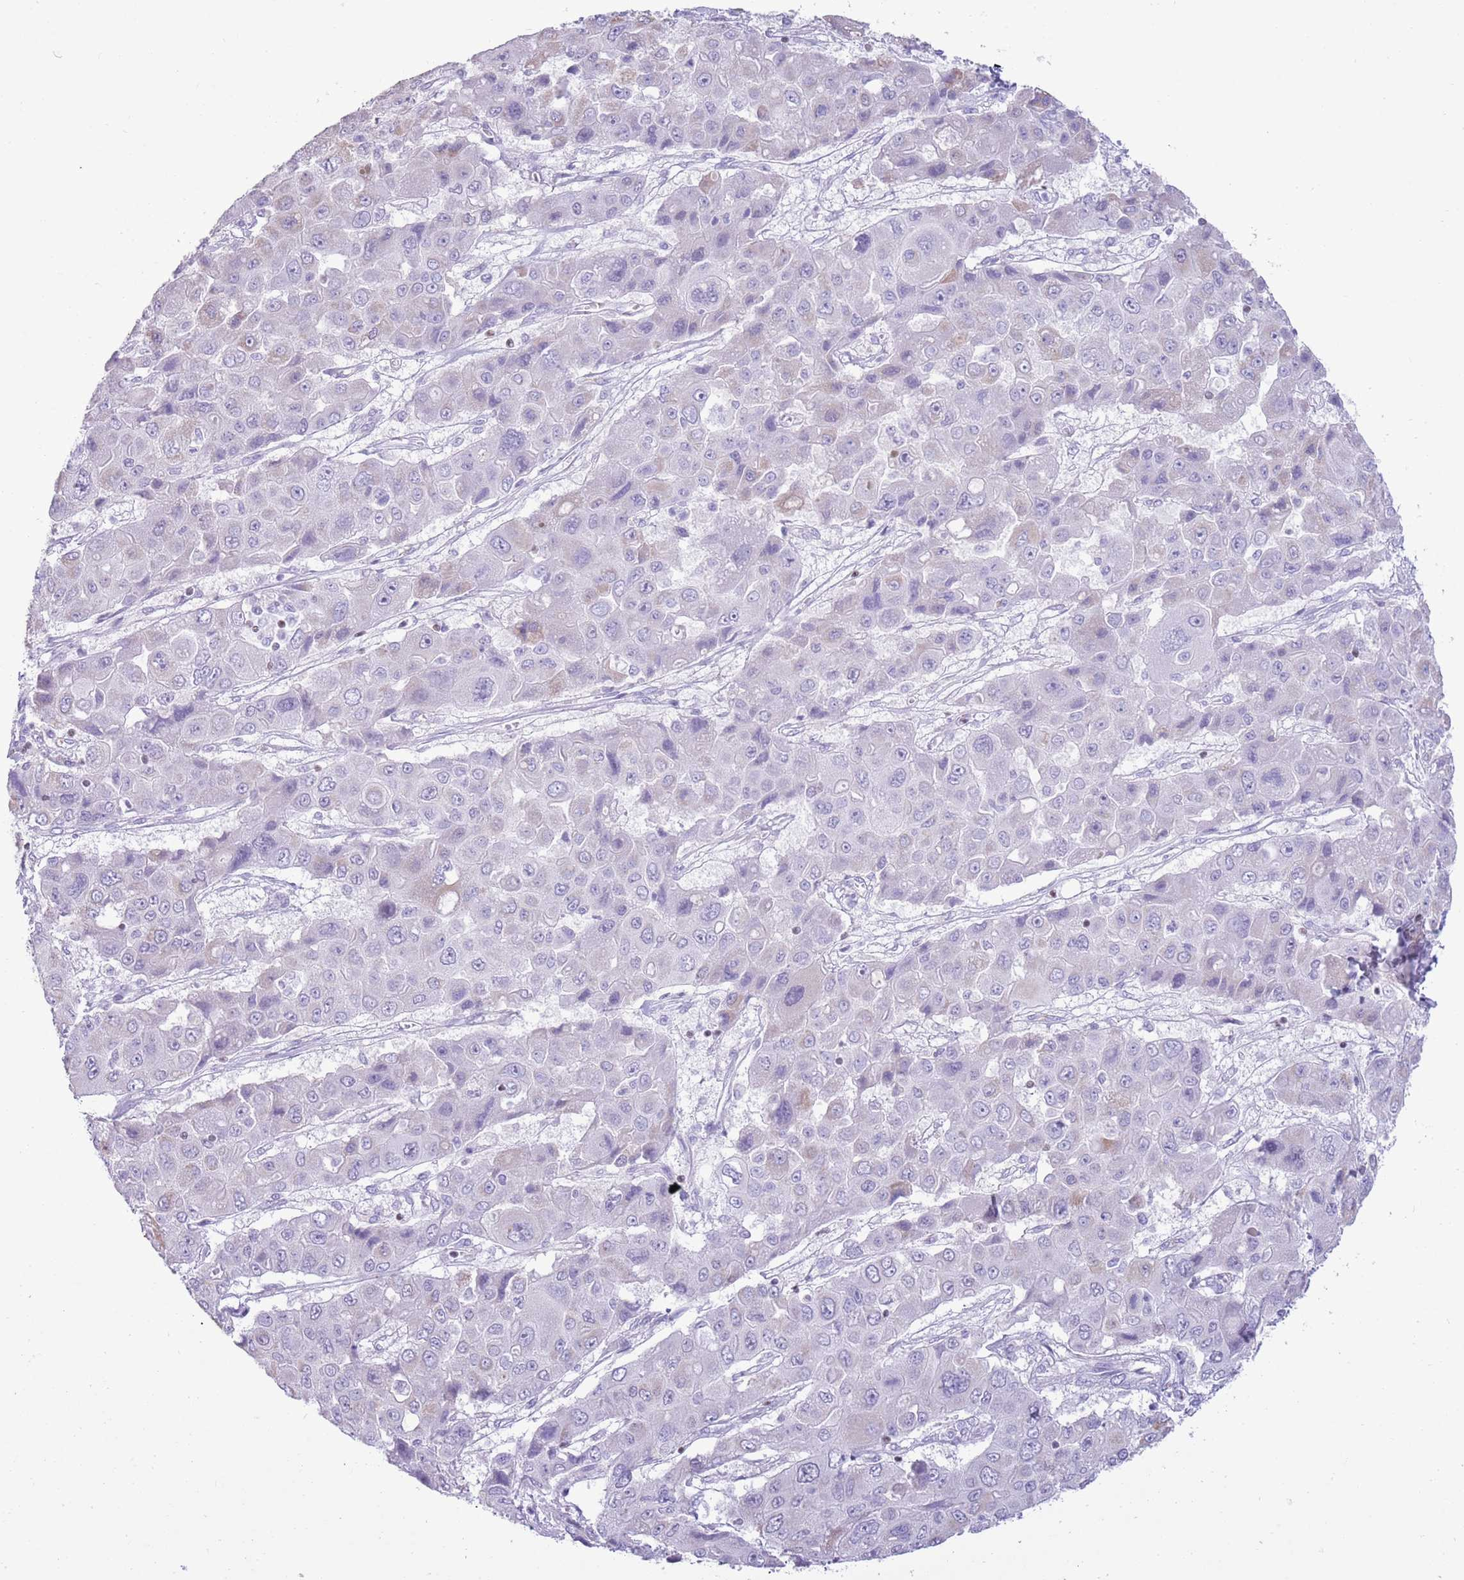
{"staining": {"intensity": "negative", "quantity": "none", "location": "none"}, "tissue": "liver cancer", "cell_type": "Tumor cells", "image_type": "cancer", "snomed": [{"axis": "morphology", "description": "Cholangiocarcinoma"}, {"axis": "topography", "description": "Liver"}], "caption": "An IHC histopathology image of liver cholangiocarcinoma is shown. There is no staining in tumor cells of liver cholangiocarcinoma. (Immunohistochemistry (ihc), brightfield microscopy, high magnification).", "gene": "BCL11B", "patient": {"sex": "male", "age": 67}}